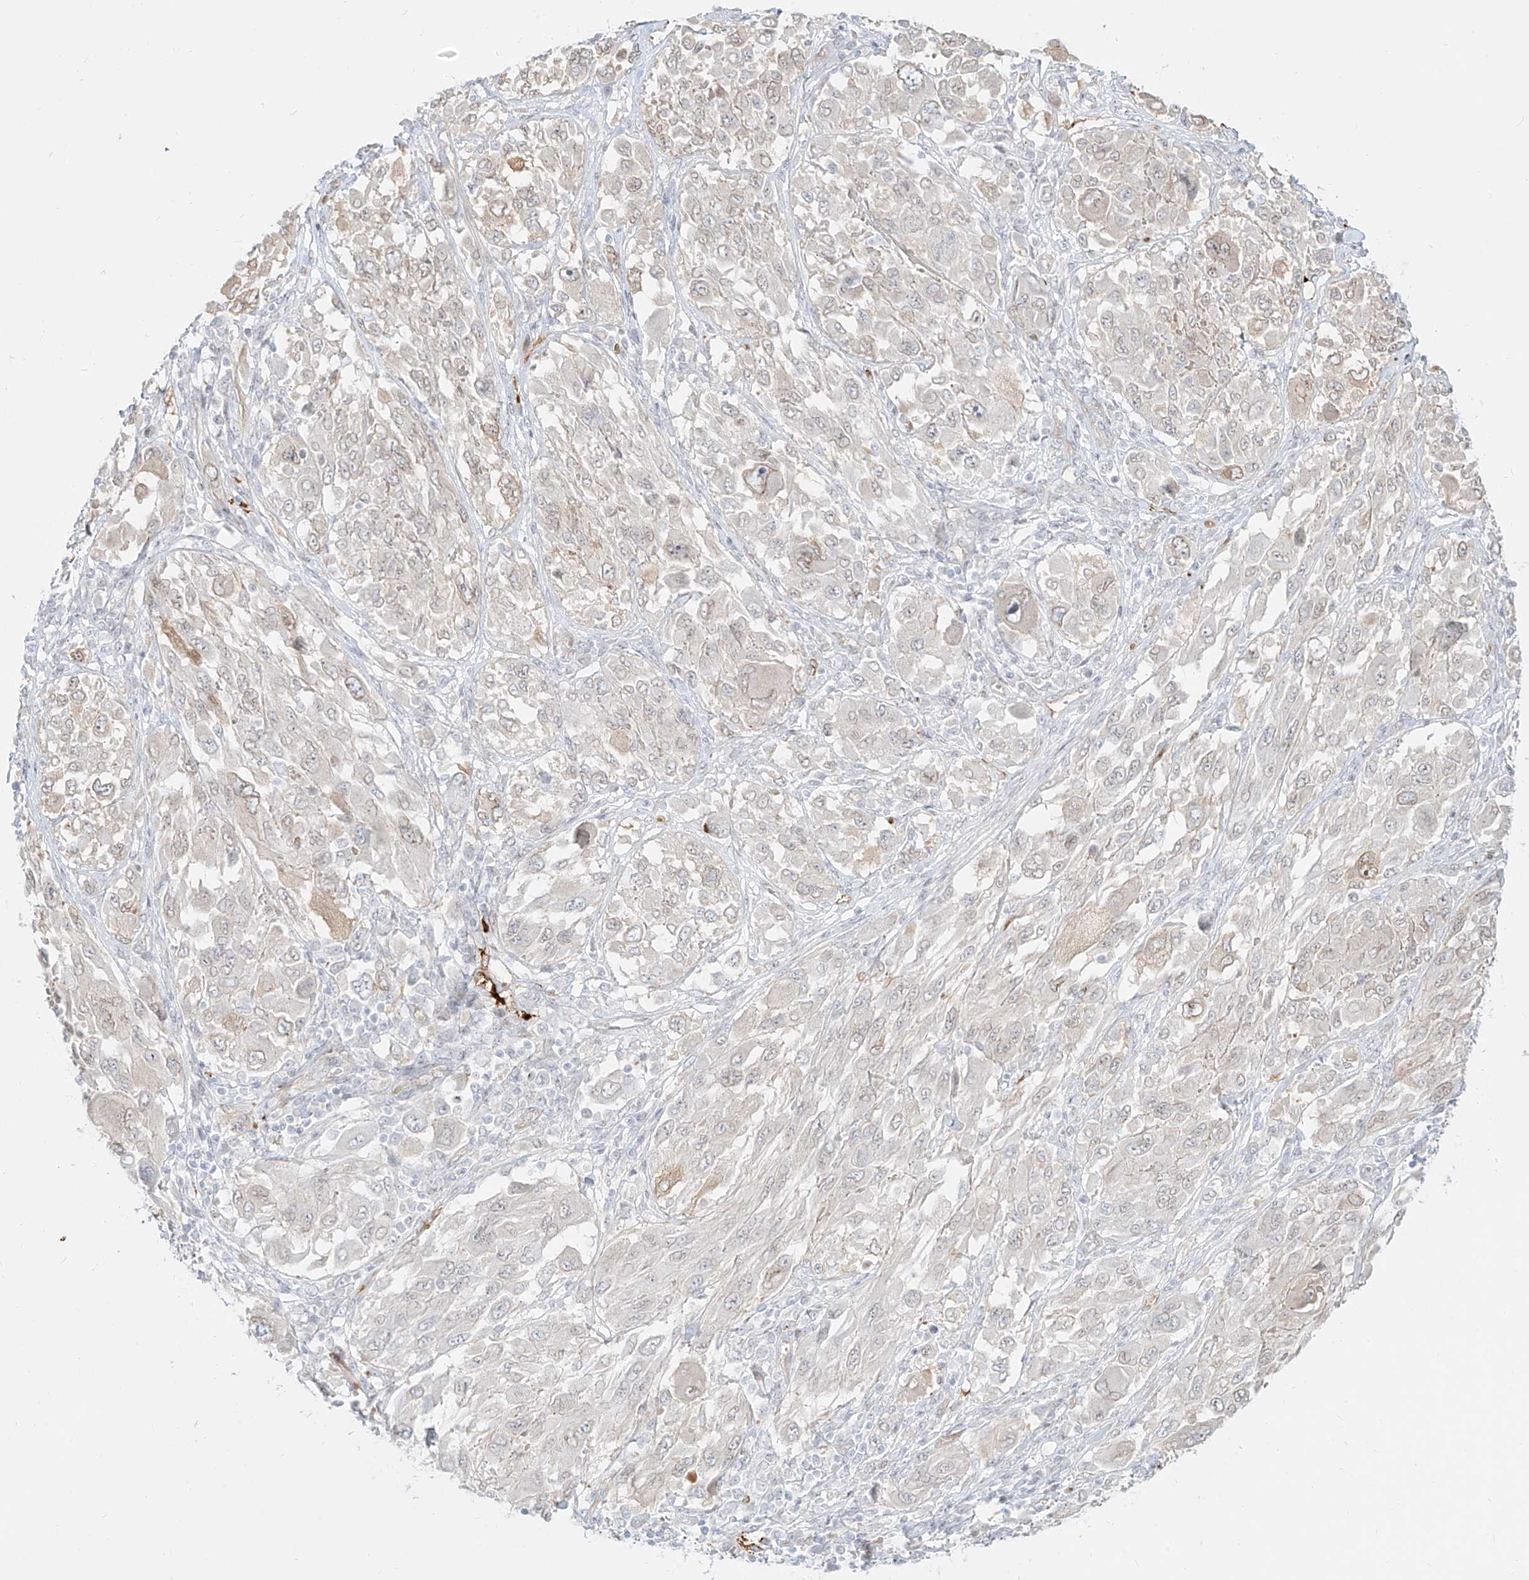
{"staining": {"intensity": "weak", "quantity": "<25%", "location": "nuclear"}, "tissue": "melanoma", "cell_type": "Tumor cells", "image_type": "cancer", "snomed": [{"axis": "morphology", "description": "Malignant melanoma, NOS"}, {"axis": "topography", "description": "Skin"}], "caption": "High power microscopy histopathology image of an IHC image of melanoma, revealing no significant staining in tumor cells. The staining is performed using DAB (3,3'-diaminobenzidine) brown chromogen with nuclei counter-stained in using hematoxylin.", "gene": "NHSL1", "patient": {"sex": "female", "age": 91}}